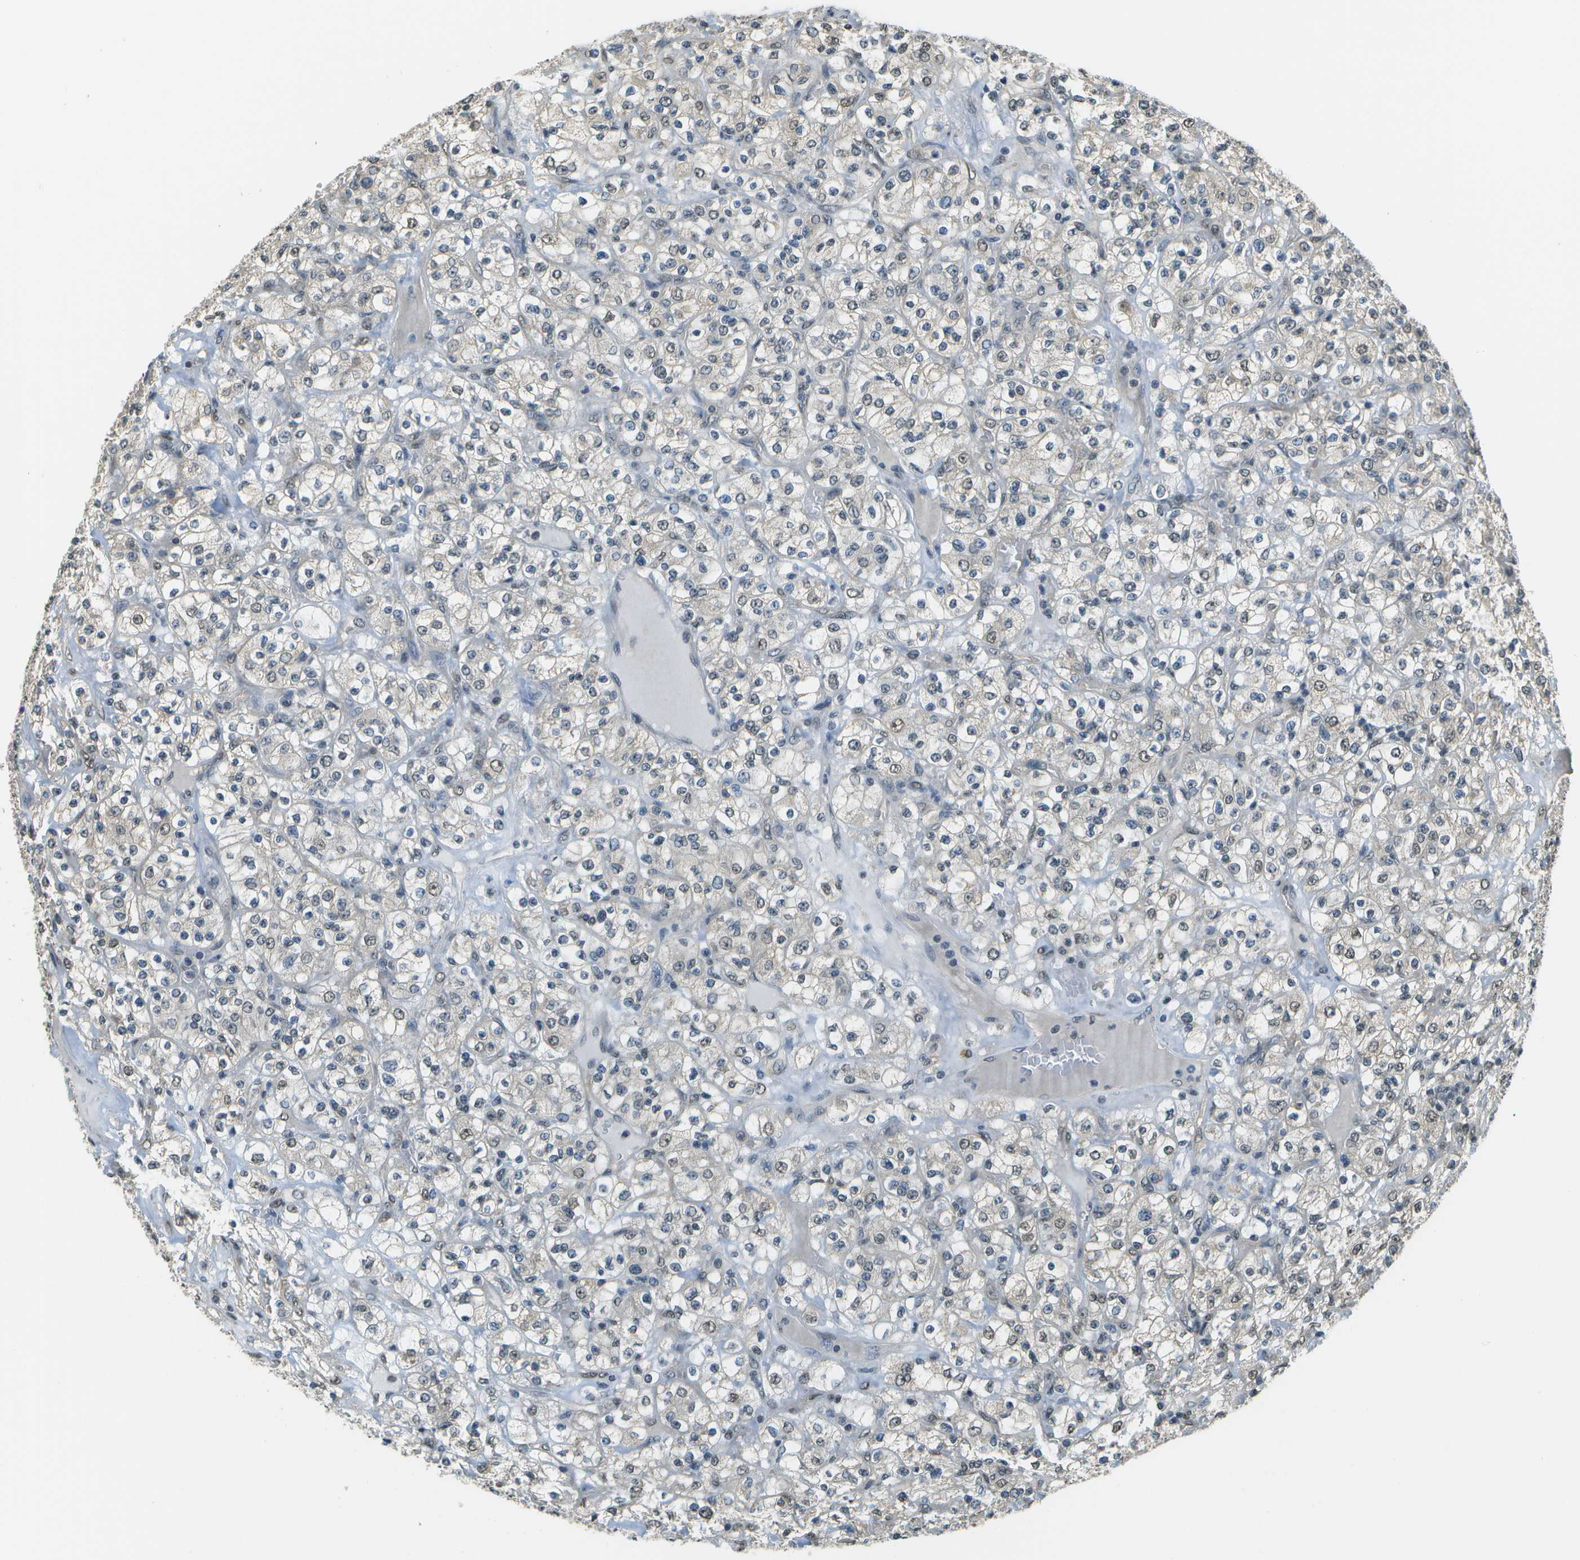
{"staining": {"intensity": "weak", "quantity": "<25%", "location": "nuclear"}, "tissue": "renal cancer", "cell_type": "Tumor cells", "image_type": "cancer", "snomed": [{"axis": "morphology", "description": "Normal tissue, NOS"}, {"axis": "morphology", "description": "Adenocarcinoma, NOS"}, {"axis": "topography", "description": "Kidney"}], "caption": "A photomicrograph of renal adenocarcinoma stained for a protein displays no brown staining in tumor cells.", "gene": "ABL2", "patient": {"sex": "female", "age": 72}}